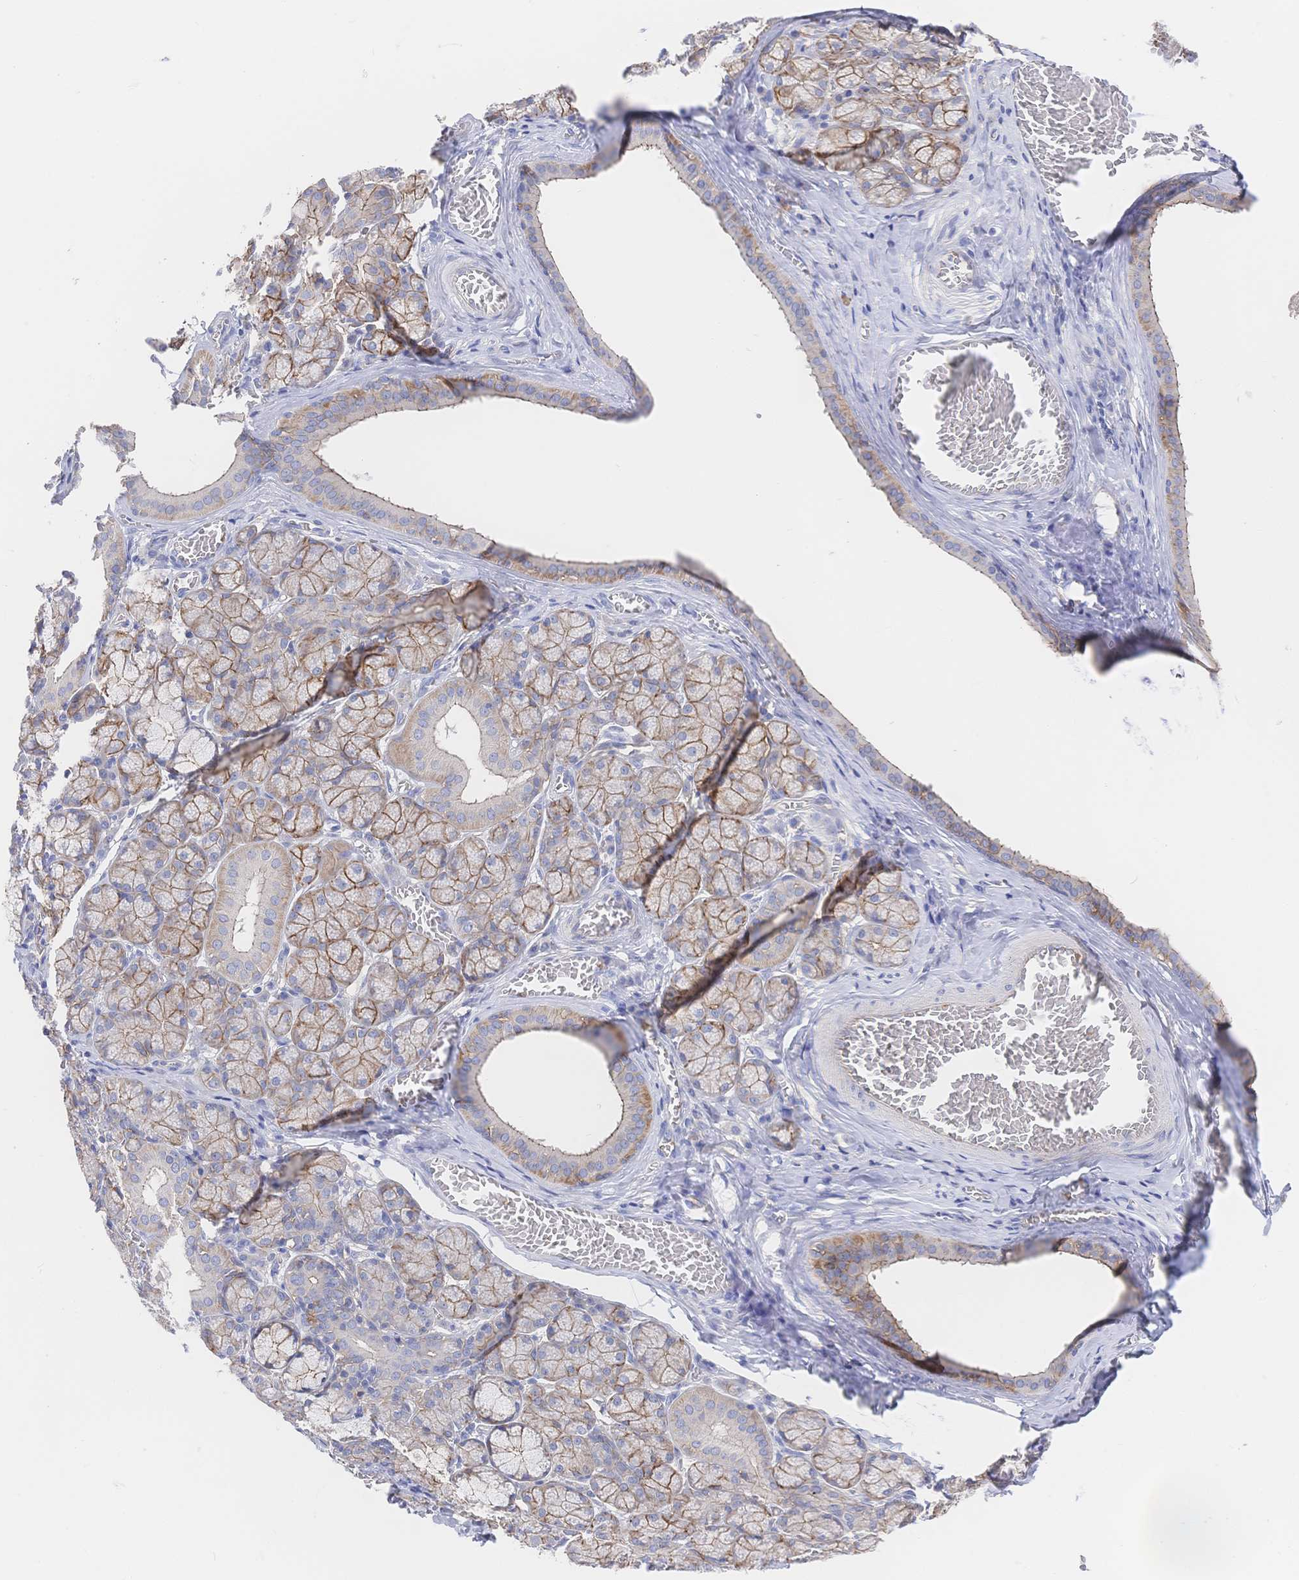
{"staining": {"intensity": "moderate", "quantity": ">75%", "location": "cytoplasmic/membranous"}, "tissue": "salivary gland", "cell_type": "Glandular cells", "image_type": "normal", "snomed": [{"axis": "morphology", "description": "Normal tissue, NOS"}, {"axis": "topography", "description": "Salivary gland"}], "caption": "This is a photomicrograph of IHC staining of unremarkable salivary gland, which shows moderate expression in the cytoplasmic/membranous of glandular cells.", "gene": "F11R", "patient": {"sex": "female", "age": 24}}